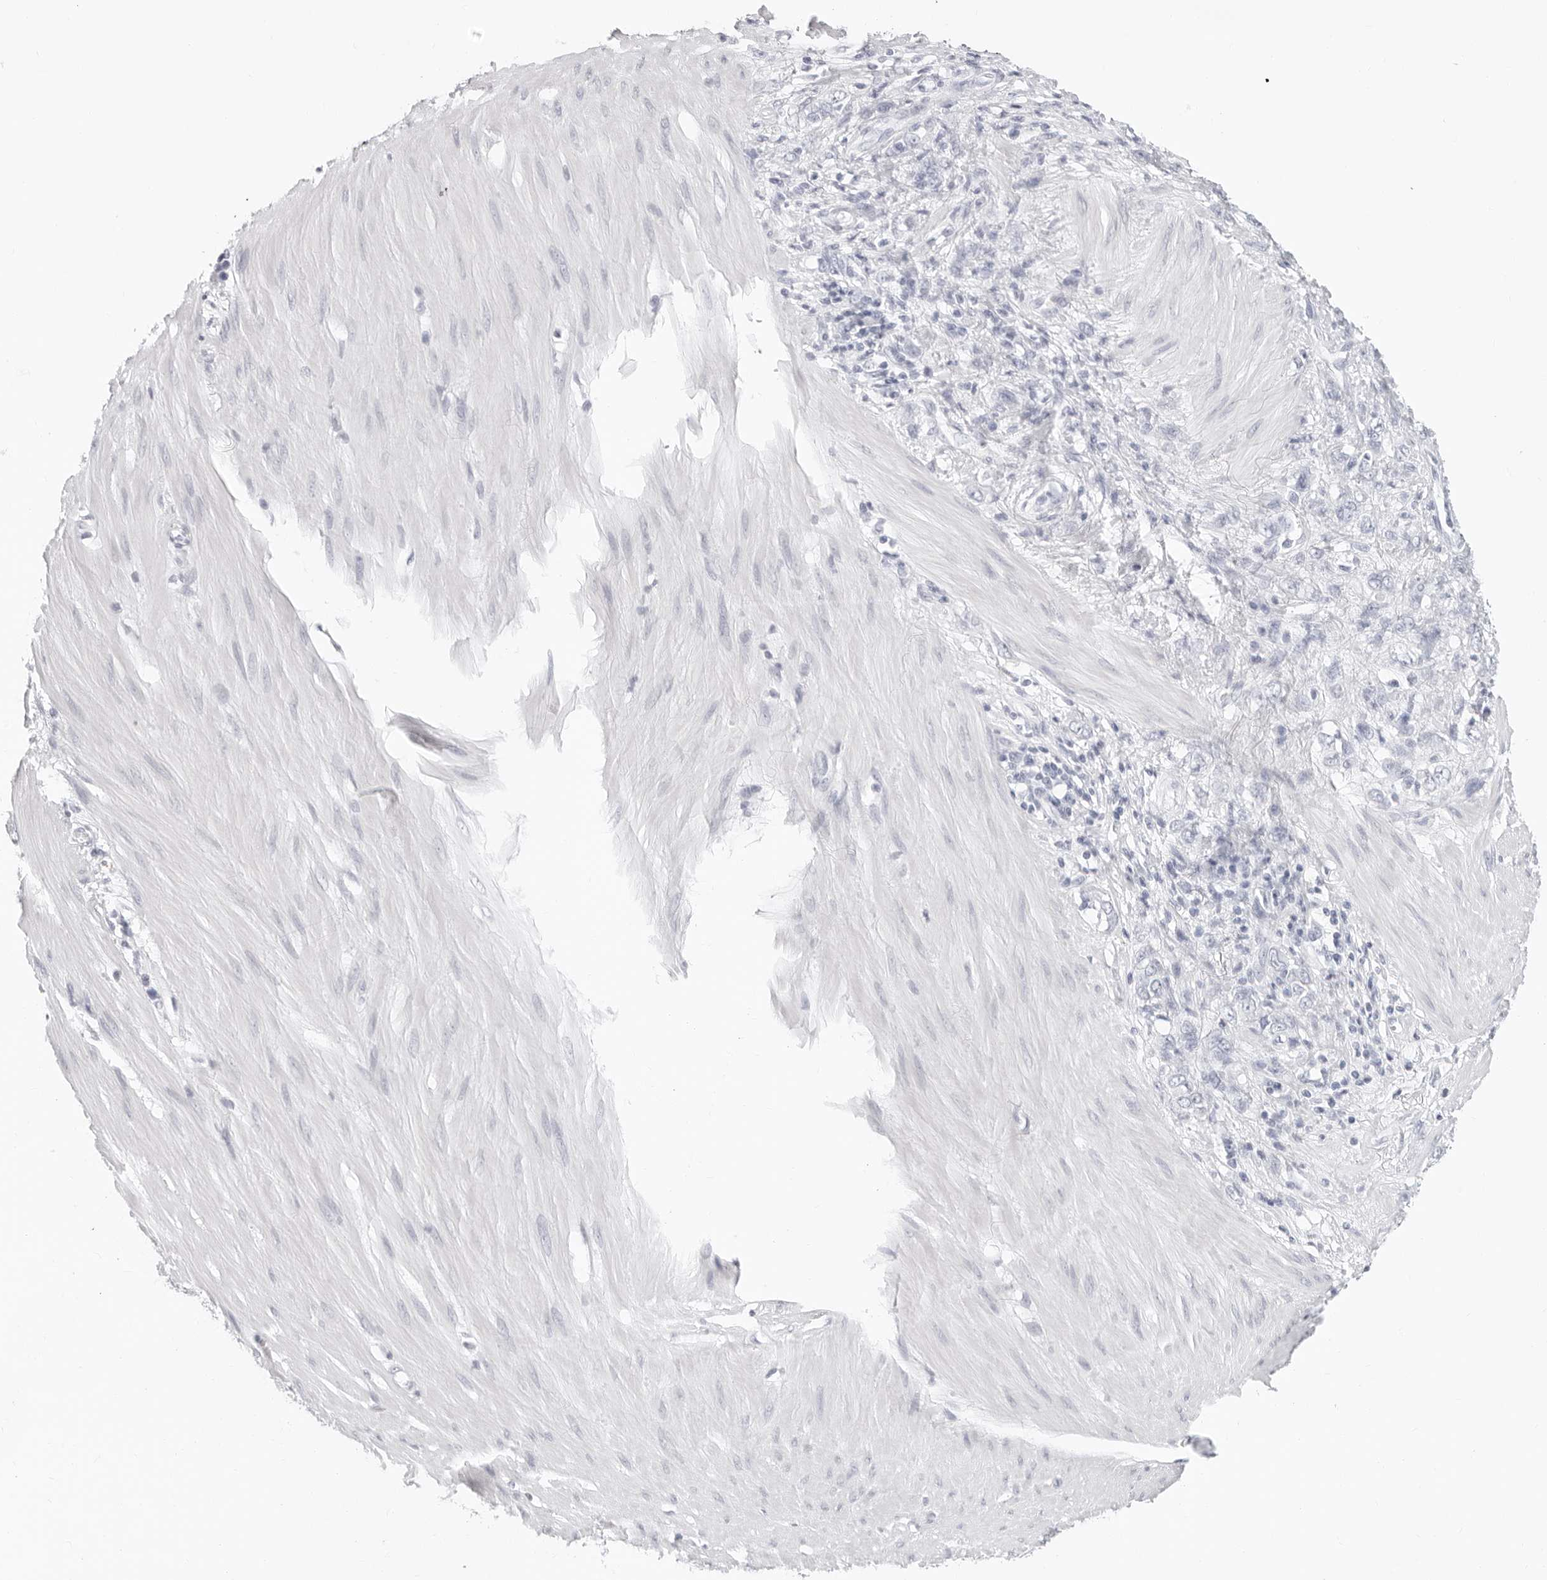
{"staining": {"intensity": "negative", "quantity": "none", "location": "none"}, "tissue": "stomach cancer", "cell_type": "Tumor cells", "image_type": "cancer", "snomed": [{"axis": "morphology", "description": "Adenocarcinoma, NOS"}, {"axis": "topography", "description": "Stomach"}], "caption": "Micrograph shows no protein expression in tumor cells of stomach adenocarcinoma tissue. The staining was performed using DAB (3,3'-diaminobenzidine) to visualize the protein expression in brown, while the nuclei were stained in blue with hematoxylin (Magnification: 20x).", "gene": "AGMAT", "patient": {"sex": "female", "age": 76}}